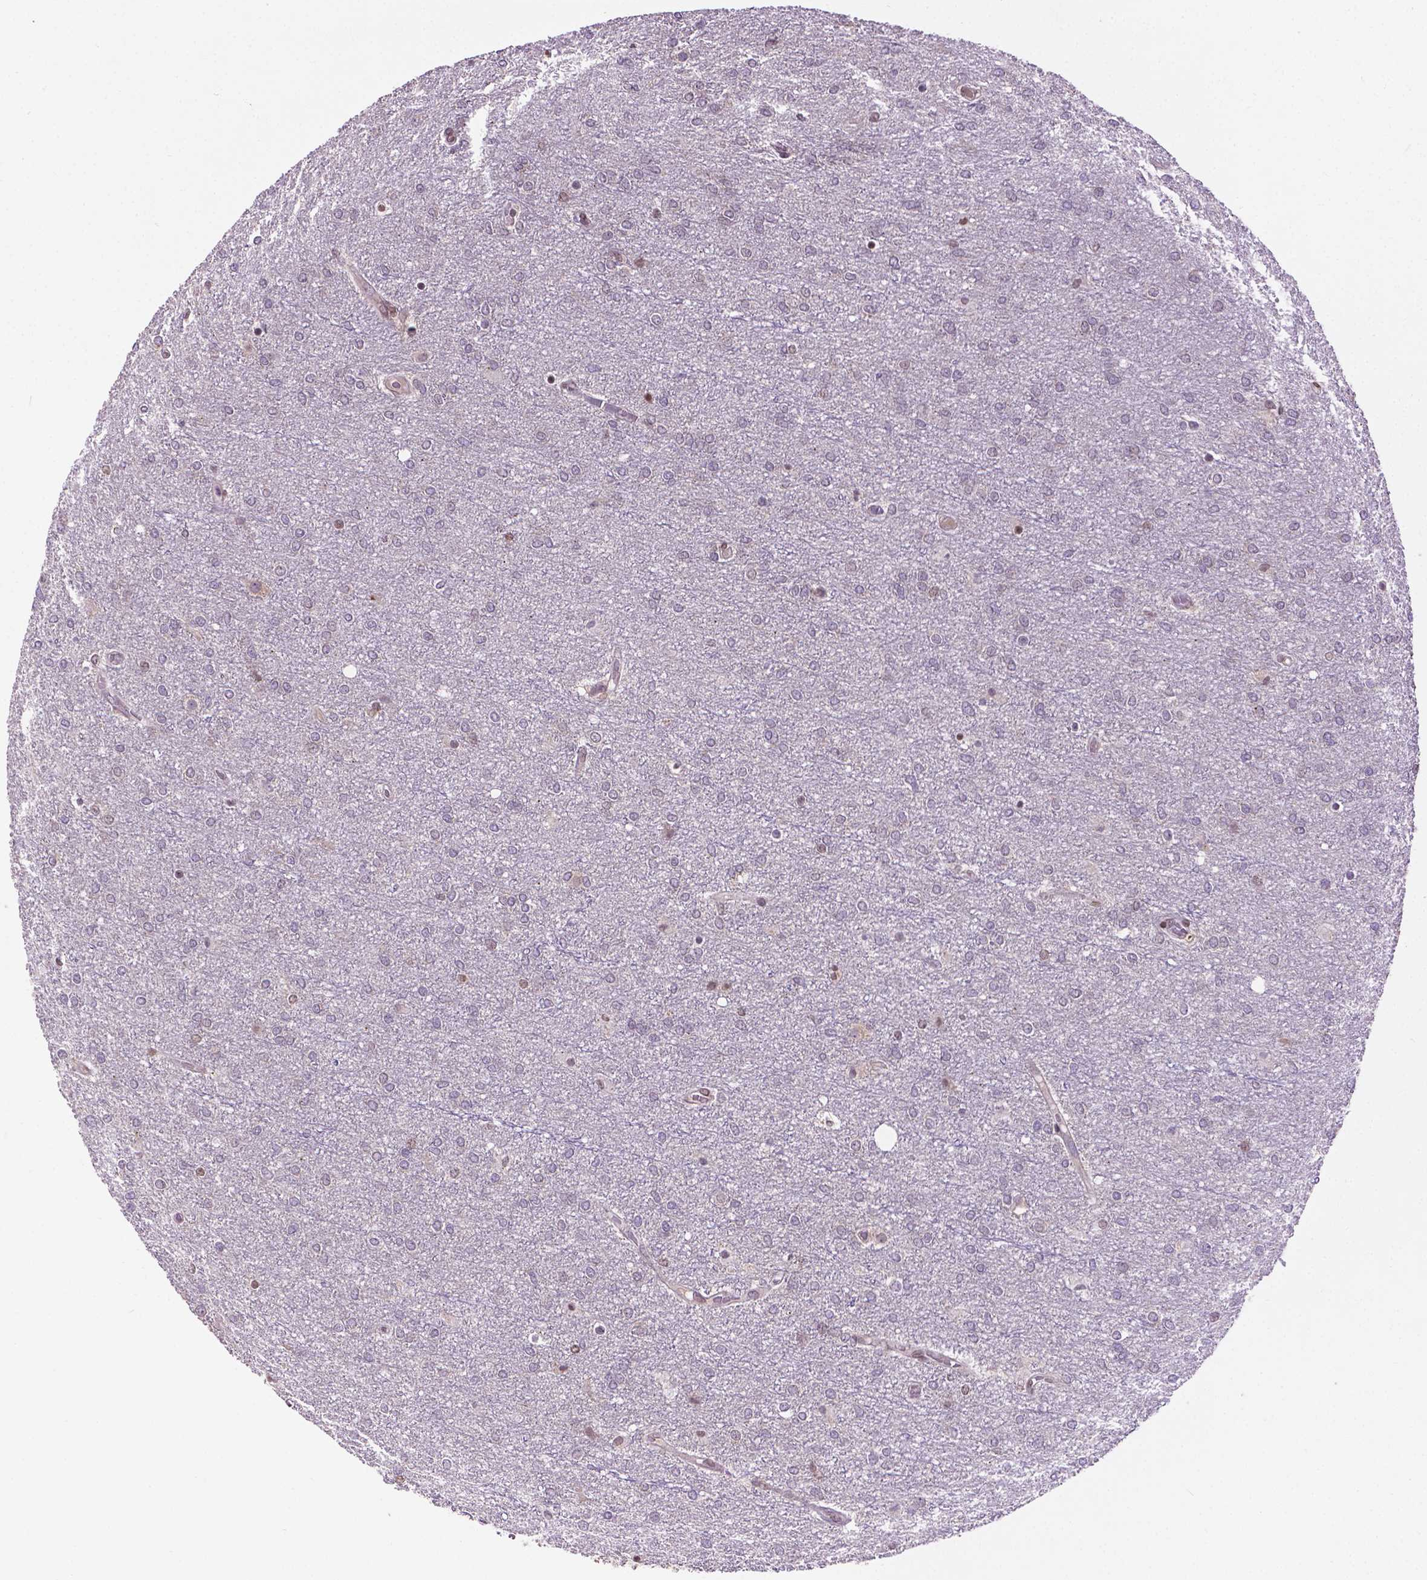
{"staining": {"intensity": "negative", "quantity": "none", "location": "none"}, "tissue": "glioma", "cell_type": "Tumor cells", "image_type": "cancer", "snomed": [{"axis": "morphology", "description": "Glioma, malignant, High grade"}, {"axis": "topography", "description": "Brain"}], "caption": "Micrograph shows no significant protein expression in tumor cells of malignant high-grade glioma.", "gene": "IRF6", "patient": {"sex": "female", "age": 61}}